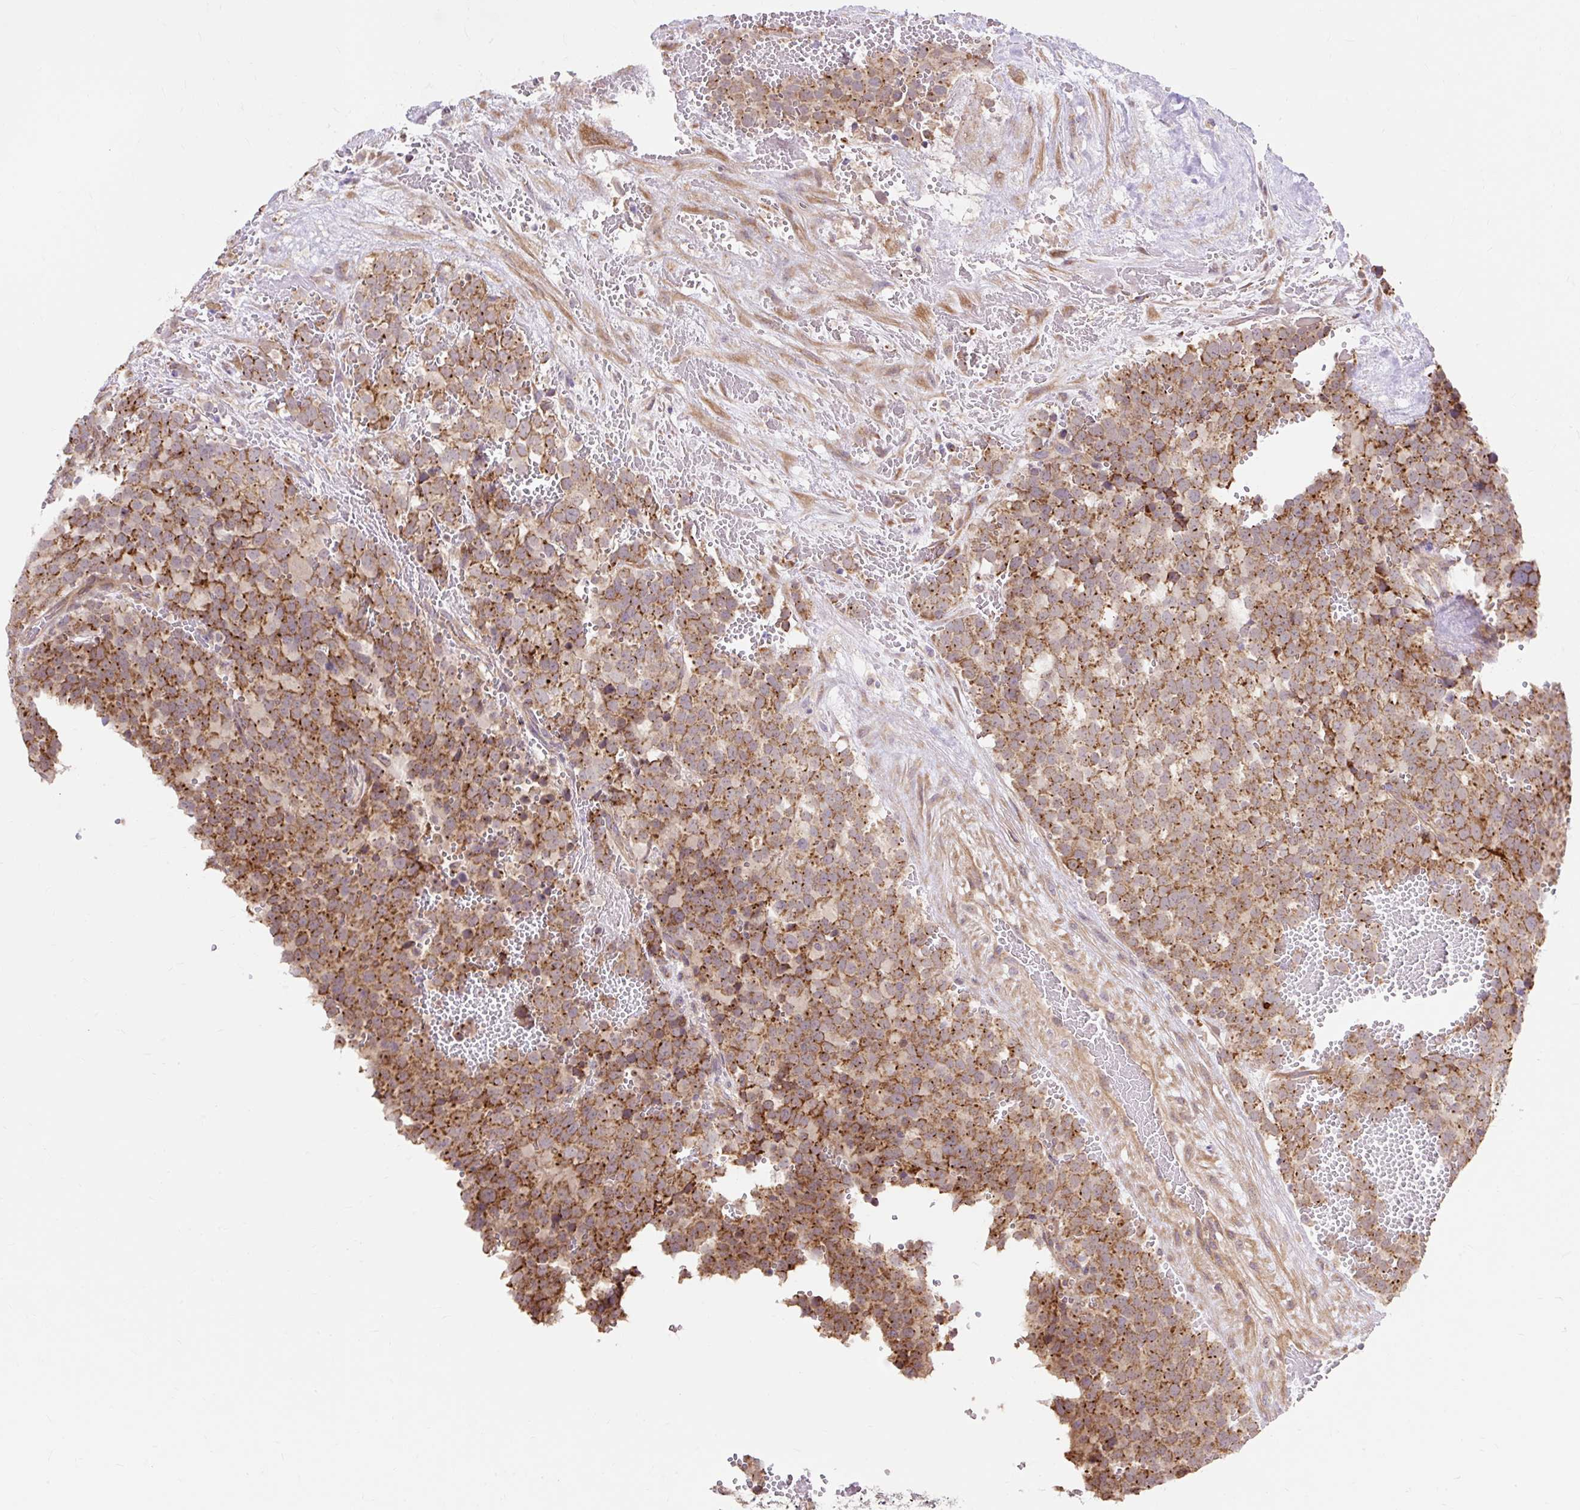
{"staining": {"intensity": "strong", "quantity": ">75%", "location": "cytoplasmic/membranous"}, "tissue": "testis cancer", "cell_type": "Tumor cells", "image_type": "cancer", "snomed": [{"axis": "morphology", "description": "Seminoma, NOS"}, {"axis": "topography", "description": "Testis"}], "caption": "Strong cytoplasmic/membranous positivity is appreciated in approximately >75% of tumor cells in testis seminoma.", "gene": "TRIAP1", "patient": {"sex": "male", "age": 71}}